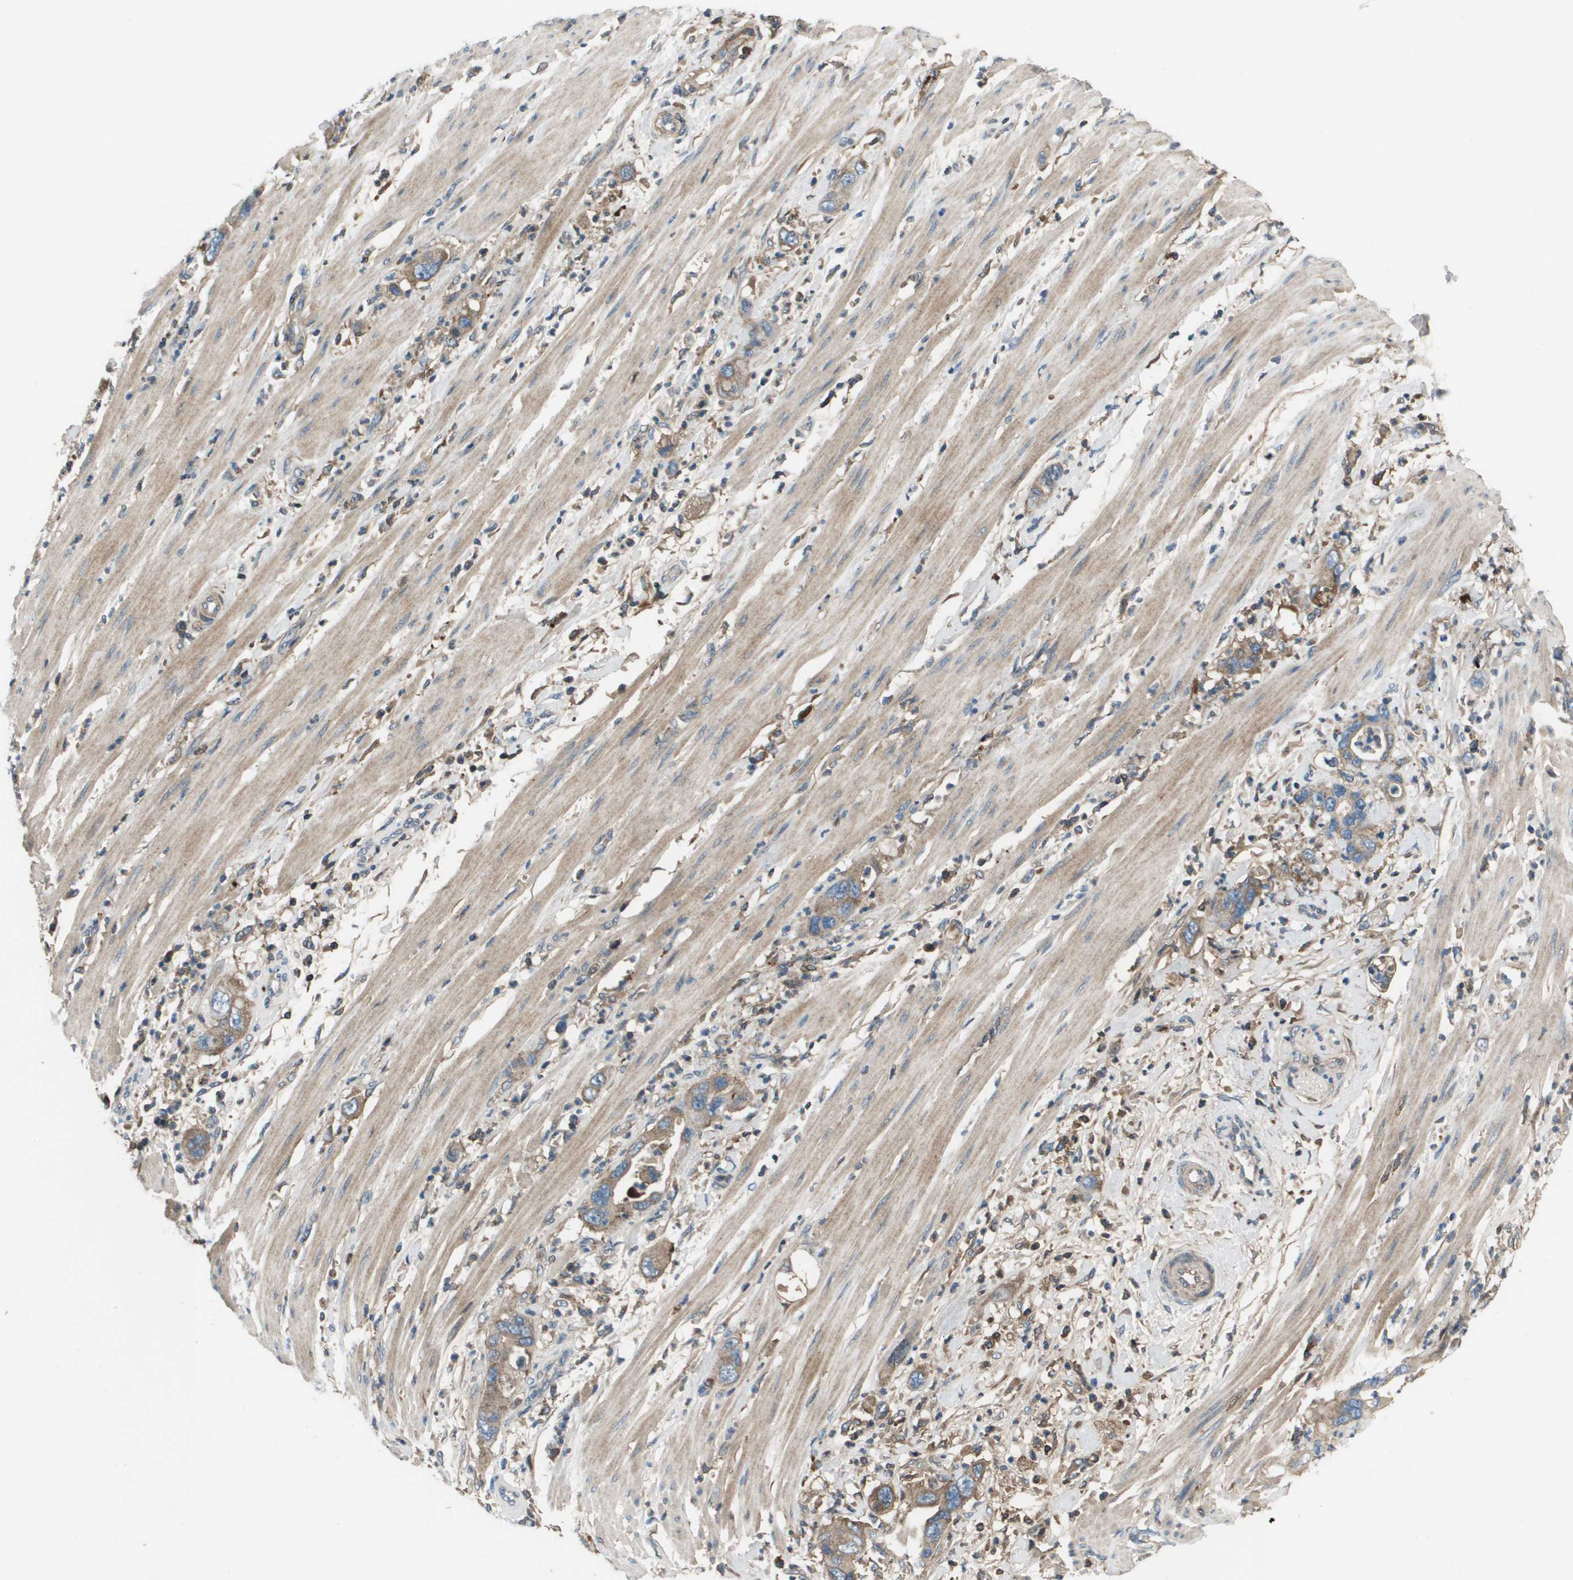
{"staining": {"intensity": "moderate", "quantity": ">75%", "location": "cytoplasmic/membranous"}, "tissue": "pancreatic cancer", "cell_type": "Tumor cells", "image_type": "cancer", "snomed": [{"axis": "morphology", "description": "Adenocarcinoma, NOS"}, {"axis": "topography", "description": "Pancreas"}], "caption": "Tumor cells exhibit medium levels of moderate cytoplasmic/membranous positivity in approximately >75% of cells in adenocarcinoma (pancreatic).", "gene": "PCOLCE", "patient": {"sex": "female", "age": 71}}